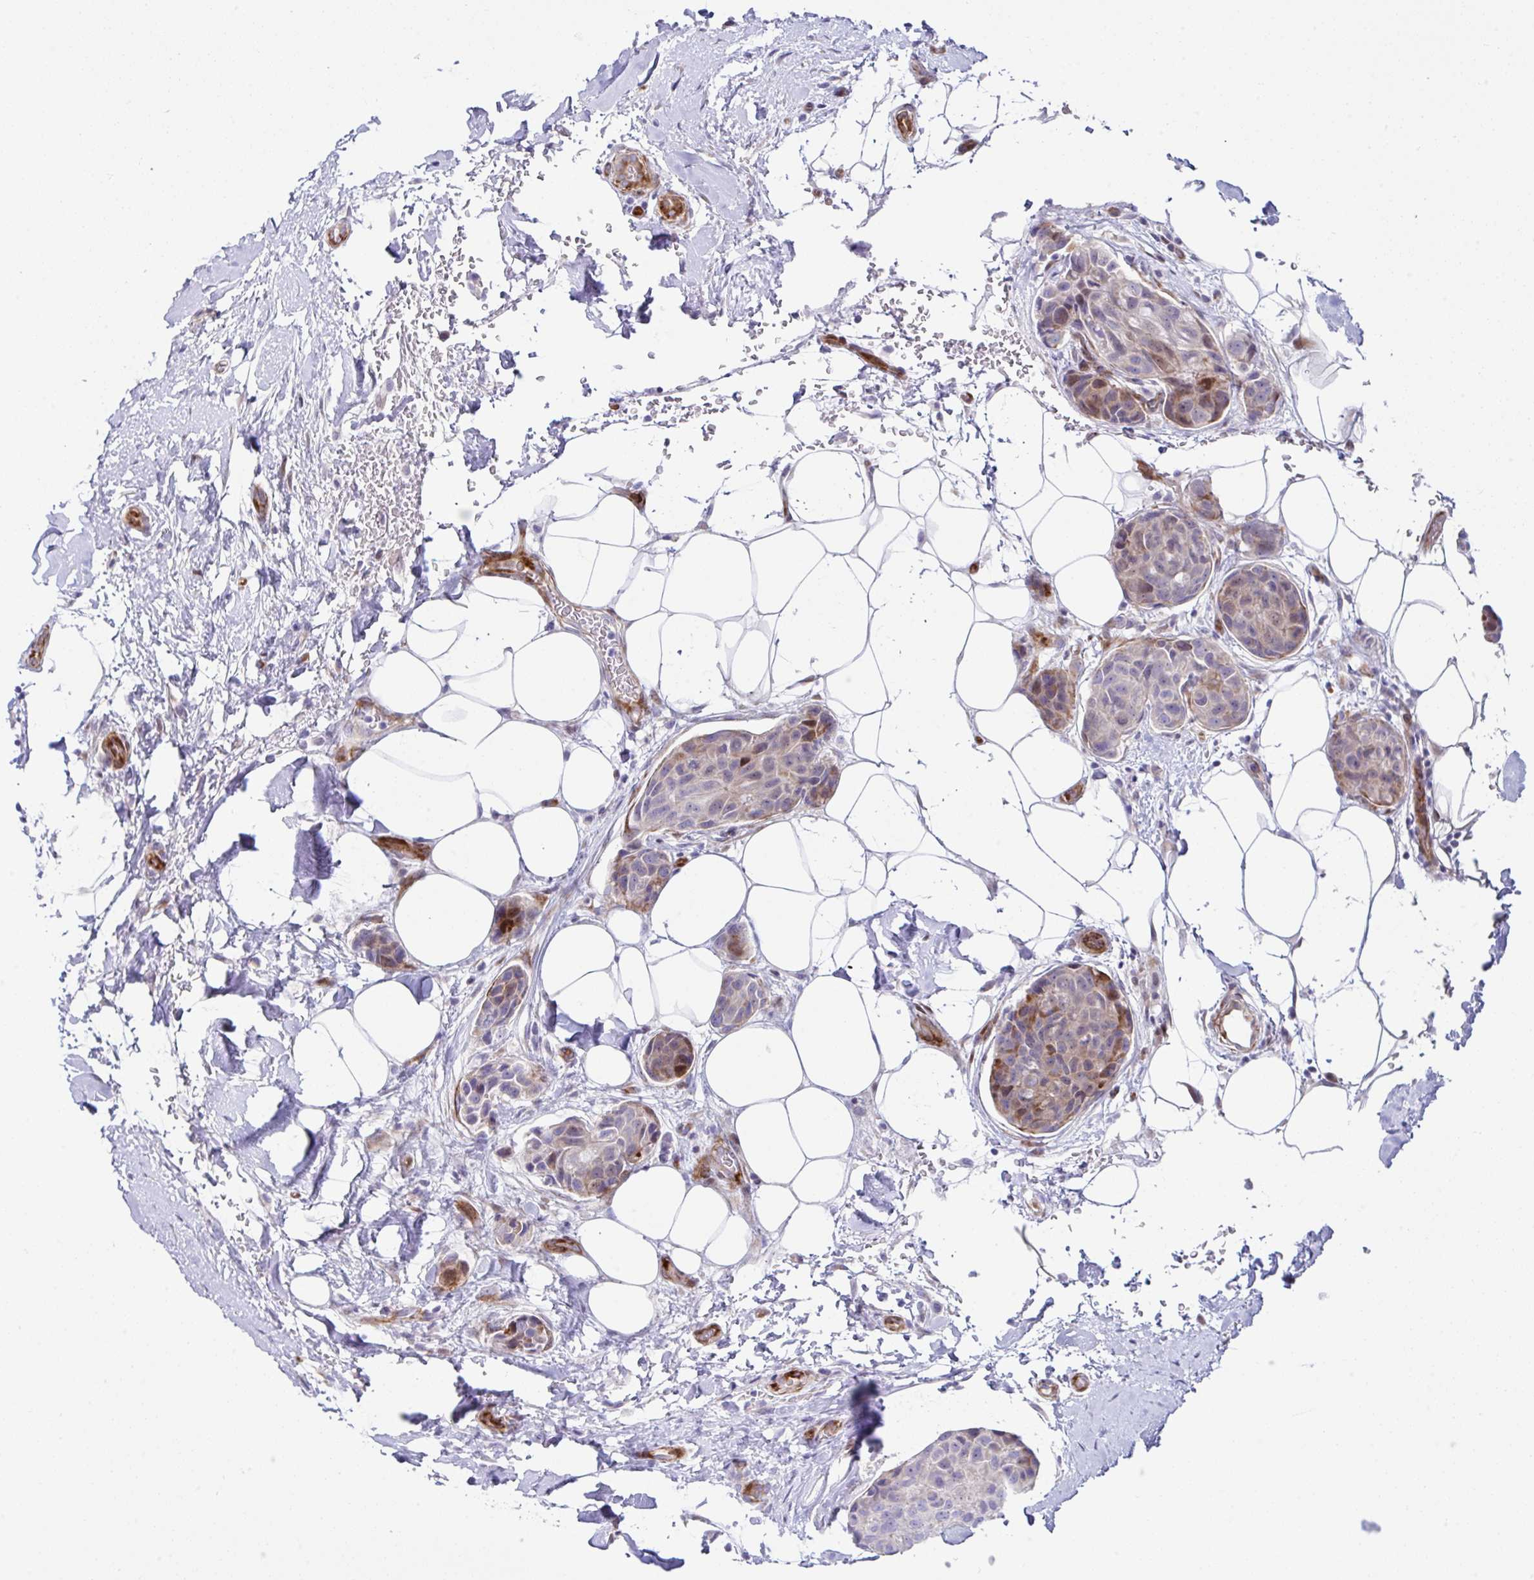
{"staining": {"intensity": "moderate", "quantity": "25%-75%", "location": "cytoplasmic/membranous,nuclear"}, "tissue": "breast cancer", "cell_type": "Tumor cells", "image_type": "cancer", "snomed": [{"axis": "morphology", "description": "Duct carcinoma"}, {"axis": "topography", "description": "Breast"}, {"axis": "topography", "description": "Lymph node"}], "caption": "Invasive ductal carcinoma (breast) stained for a protein displays moderate cytoplasmic/membranous and nuclear positivity in tumor cells. Nuclei are stained in blue.", "gene": "ZNF713", "patient": {"sex": "female", "age": 80}}